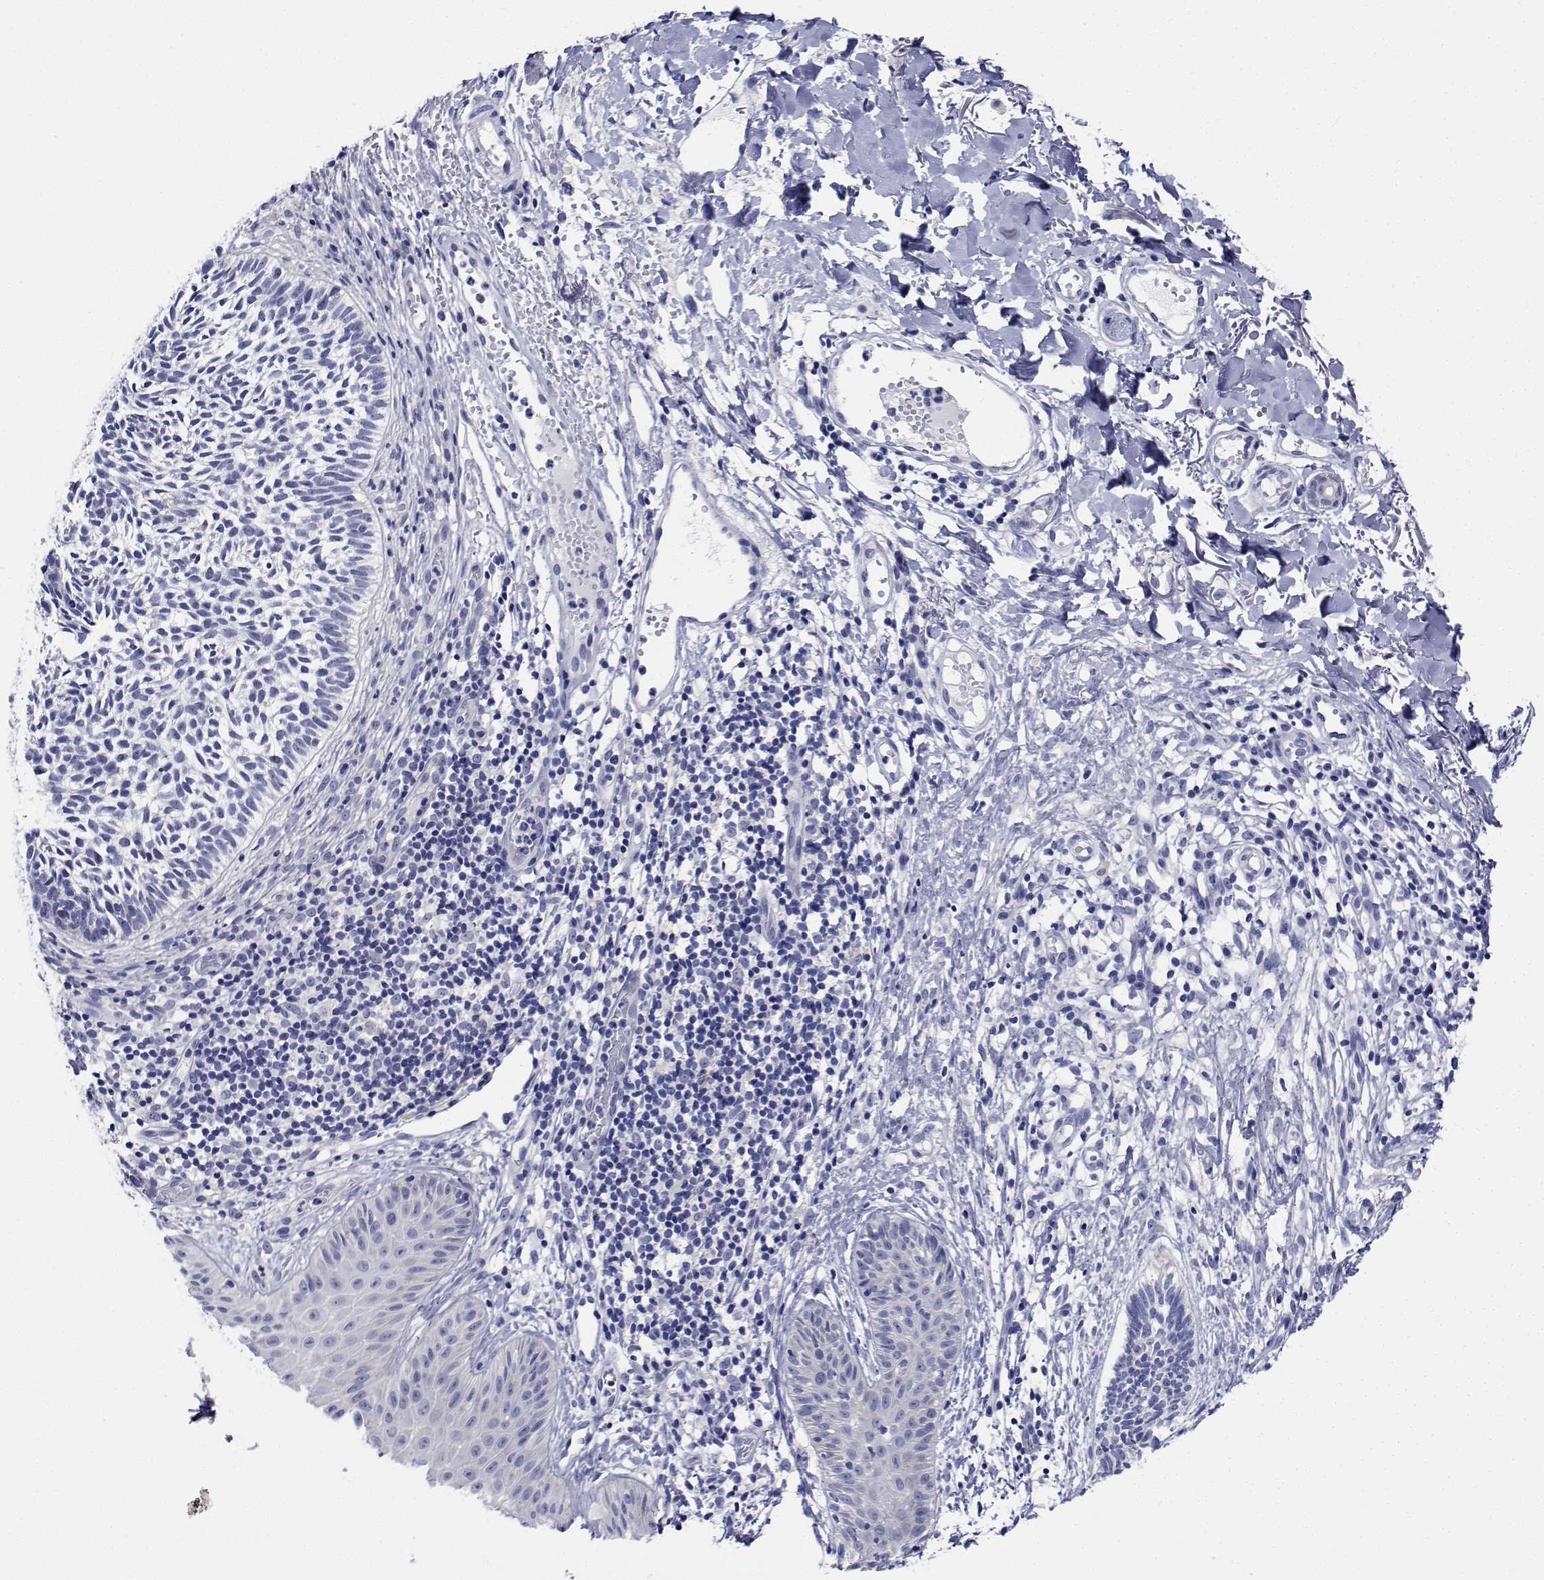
{"staining": {"intensity": "negative", "quantity": "none", "location": "none"}, "tissue": "skin cancer", "cell_type": "Tumor cells", "image_type": "cancer", "snomed": [{"axis": "morphology", "description": "Basal cell carcinoma"}, {"axis": "topography", "description": "Skin"}], "caption": "Tumor cells are negative for brown protein staining in skin cancer (basal cell carcinoma).", "gene": "CDHR3", "patient": {"sex": "male", "age": 78}}